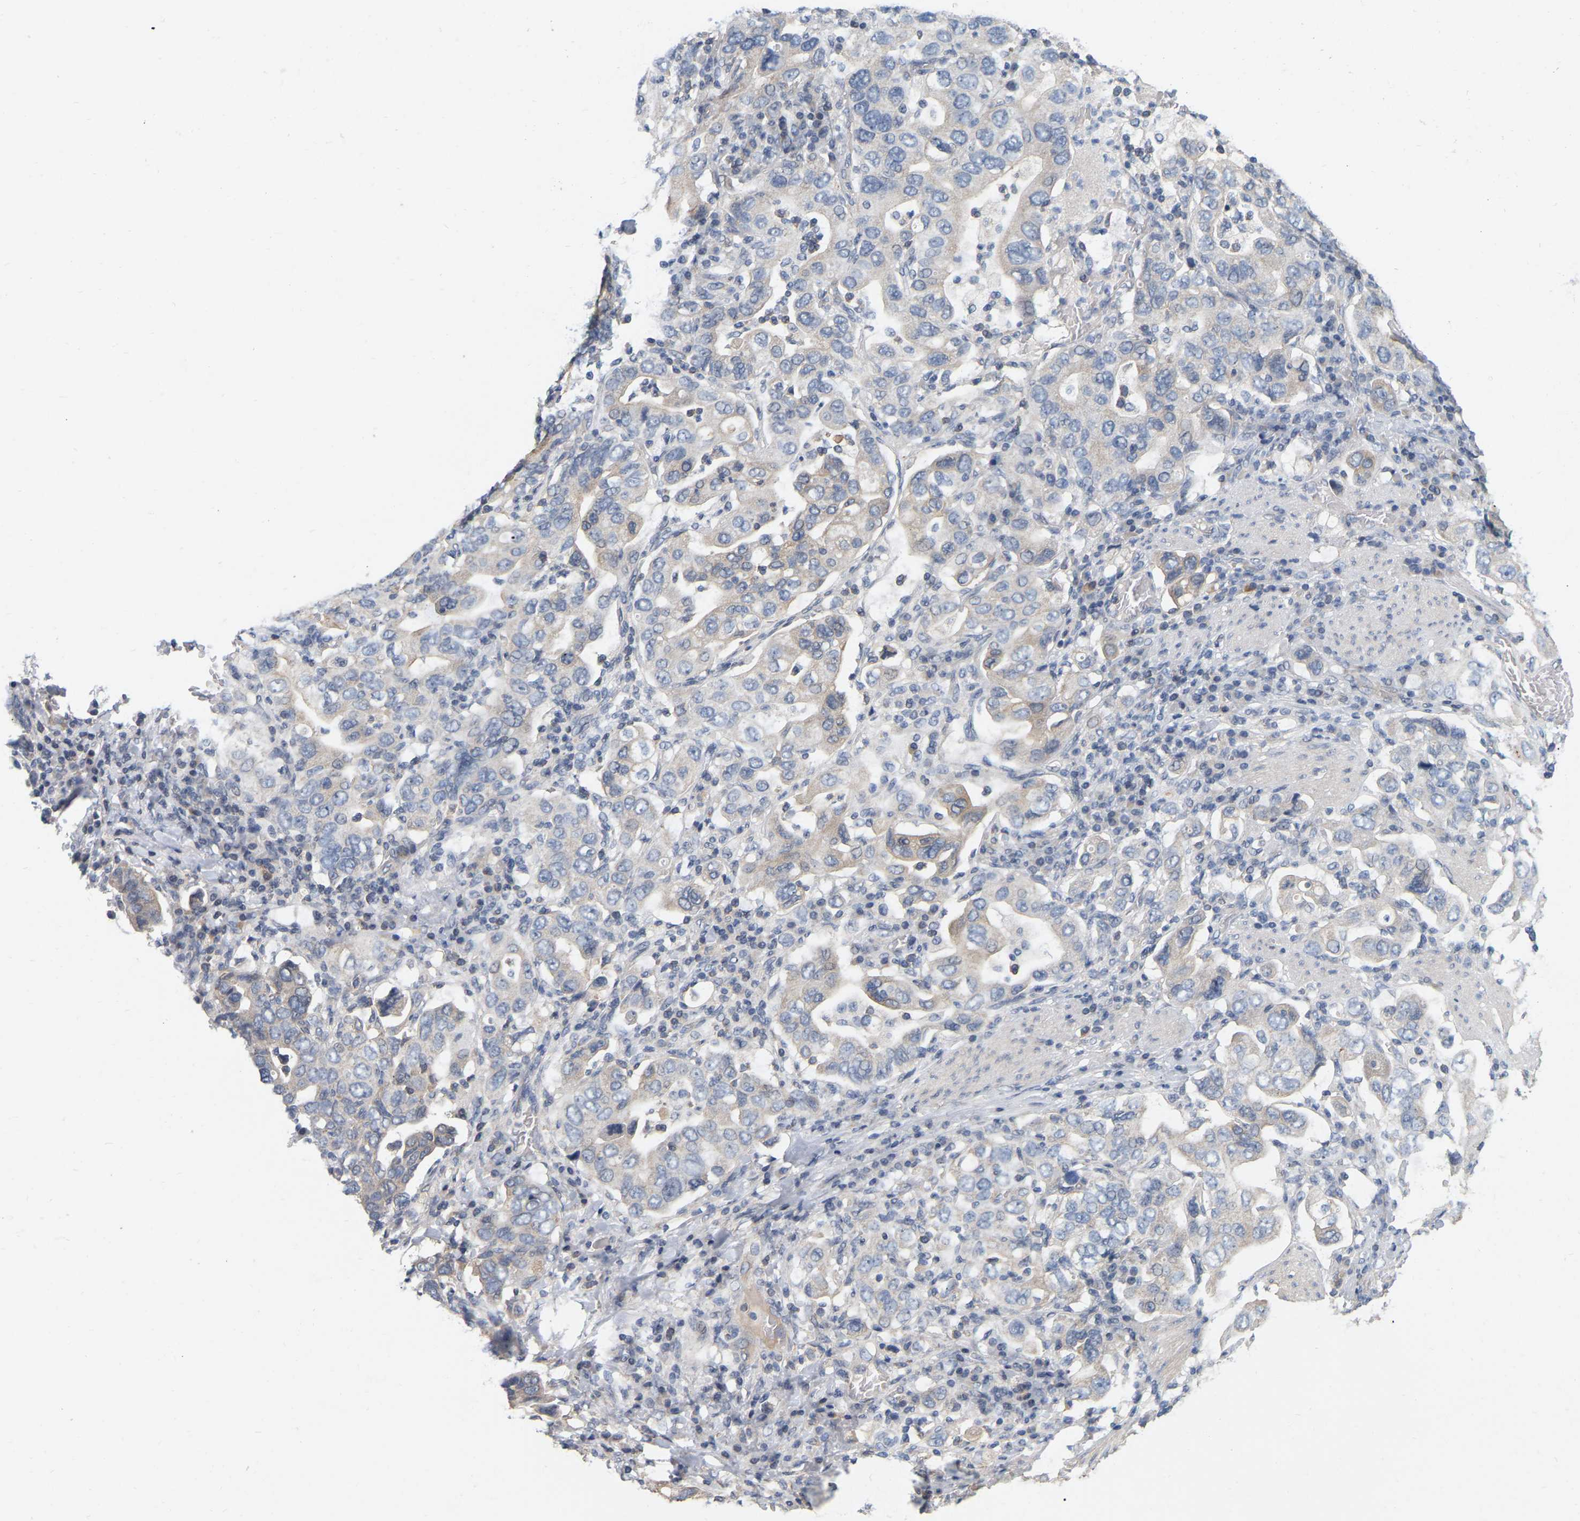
{"staining": {"intensity": "weak", "quantity": "<25%", "location": "cytoplasmic/membranous"}, "tissue": "stomach cancer", "cell_type": "Tumor cells", "image_type": "cancer", "snomed": [{"axis": "morphology", "description": "Adenocarcinoma, NOS"}, {"axis": "topography", "description": "Stomach, upper"}], "caption": "Adenocarcinoma (stomach) was stained to show a protein in brown. There is no significant staining in tumor cells.", "gene": "SSH1", "patient": {"sex": "male", "age": 62}}